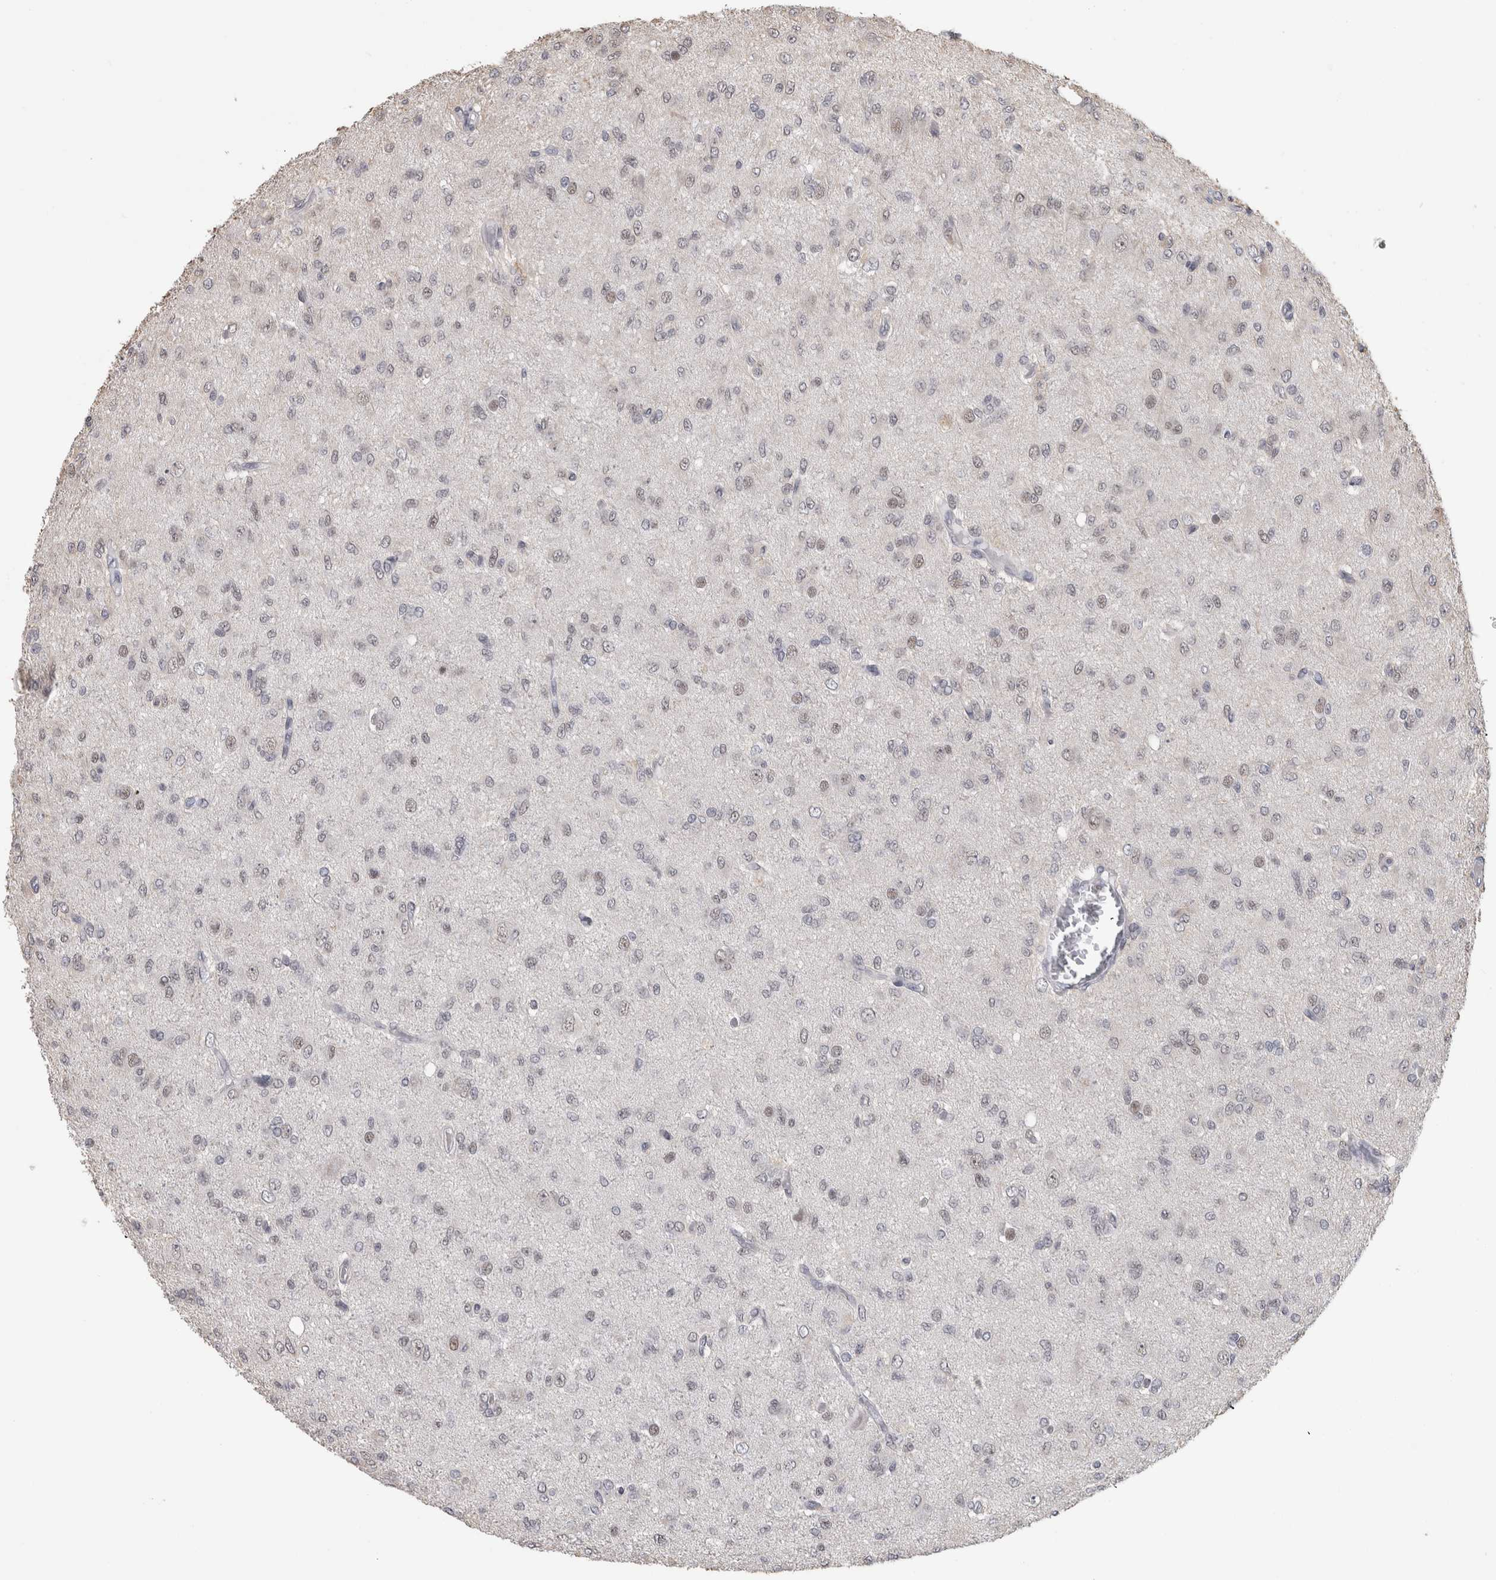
{"staining": {"intensity": "weak", "quantity": "25%-75%", "location": "nuclear"}, "tissue": "glioma", "cell_type": "Tumor cells", "image_type": "cancer", "snomed": [{"axis": "morphology", "description": "Glioma, malignant, High grade"}, {"axis": "topography", "description": "Brain"}], "caption": "Immunohistochemical staining of human malignant high-grade glioma shows low levels of weak nuclear staining in approximately 25%-75% of tumor cells.", "gene": "ARID4B", "patient": {"sex": "female", "age": 59}}